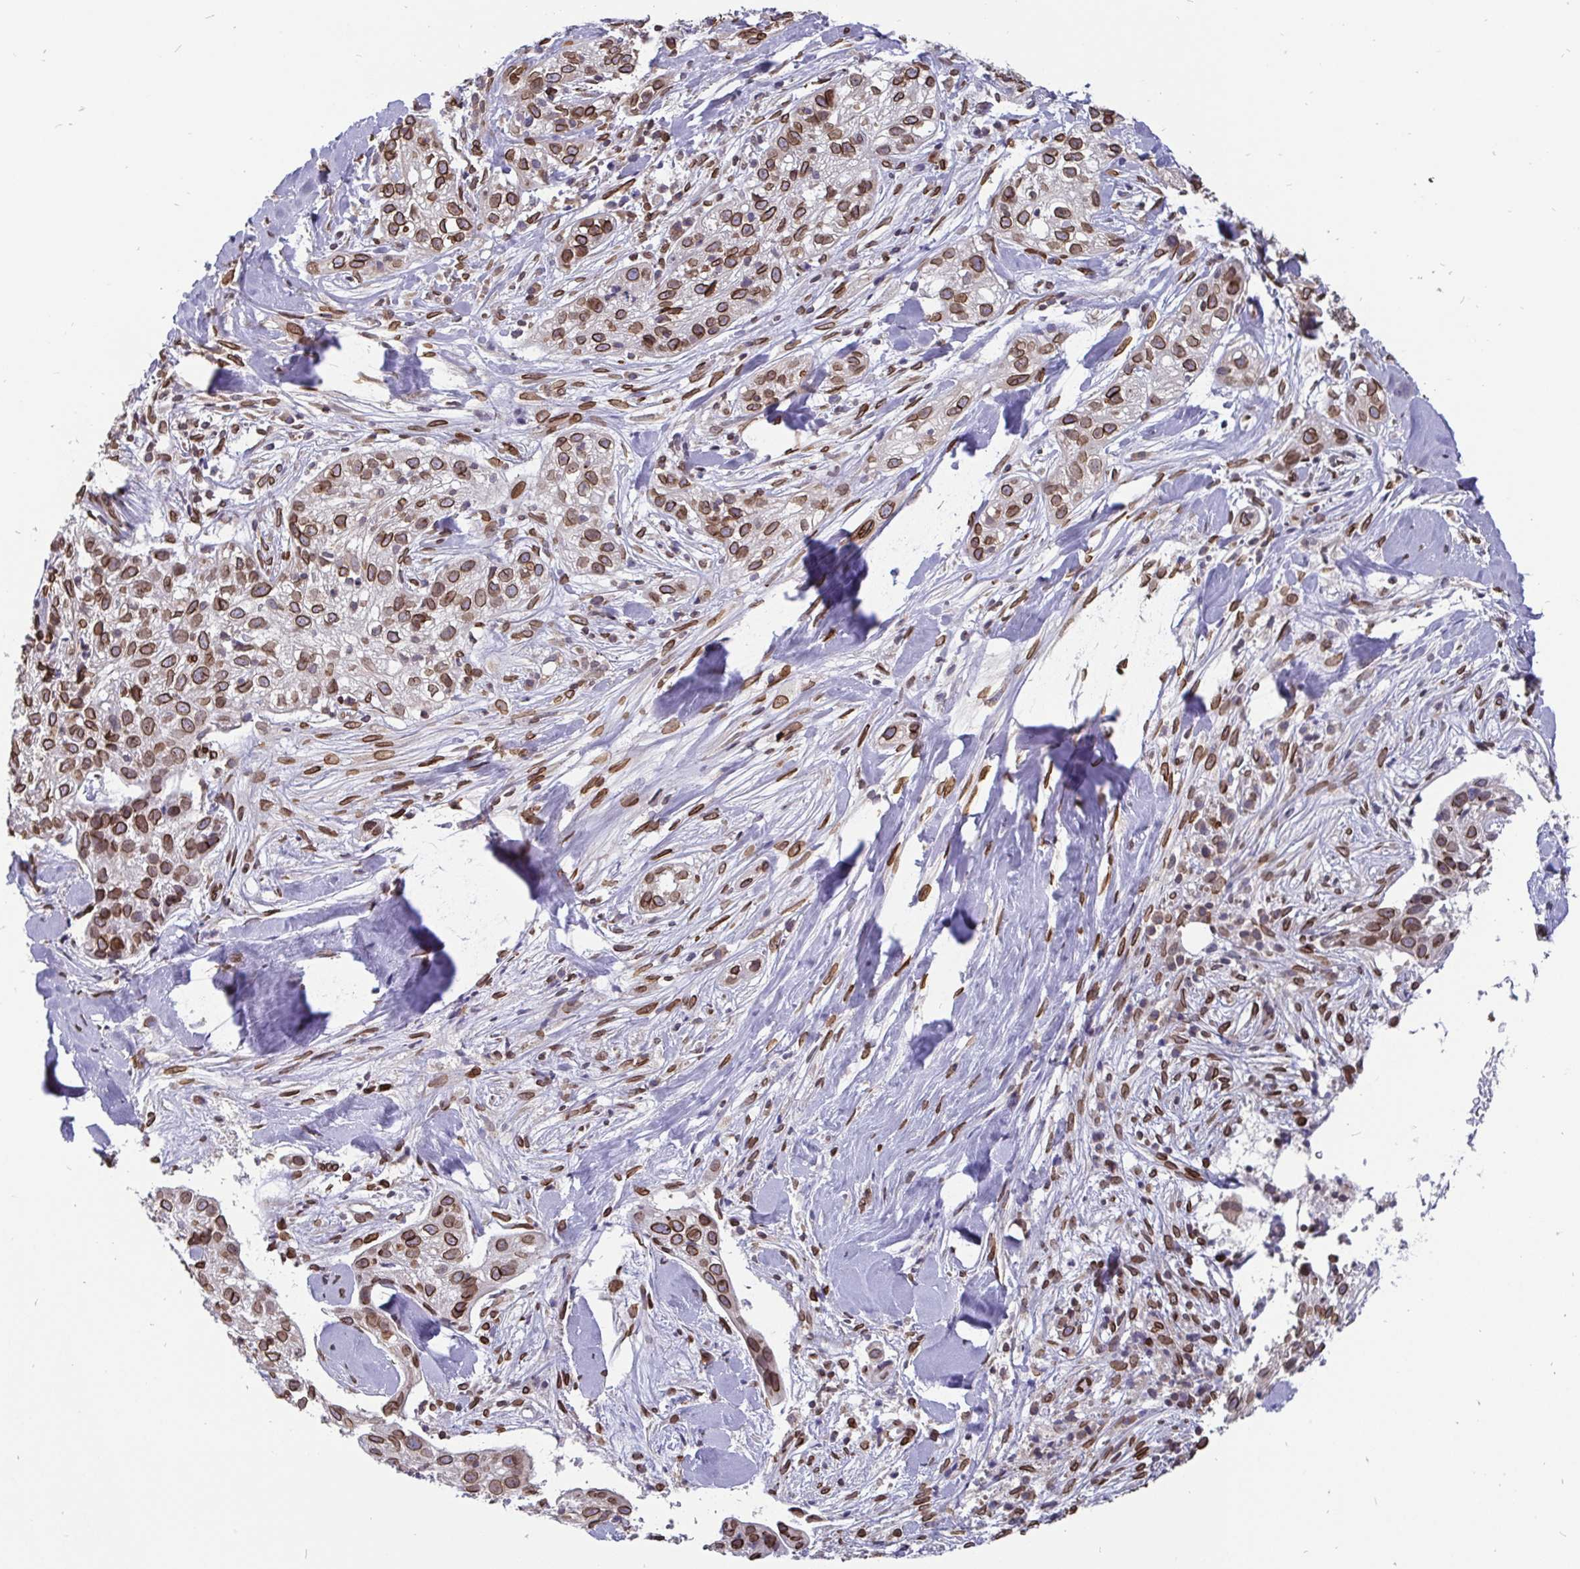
{"staining": {"intensity": "moderate", "quantity": ">75%", "location": "cytoplasmic/membranous,nuclear"}, "tissue": "skin cancer", "cell_type": "Tumor cells", "image_type": "cancer", "snomed": [{"axis": "morphology", "description": "Squamous cell carcinoma, NOS"}, {"axis": "topography", "description": "Skin"}], "caption": "Moderate cytoplasmic/membranous and nuclear staining for a protein is appreciated in approximately >75% of tumor cells of skin cancer using immunohistochemistry (IHC).", "gene": "EMD", "patient": {"sex": "male", "age": 82}}